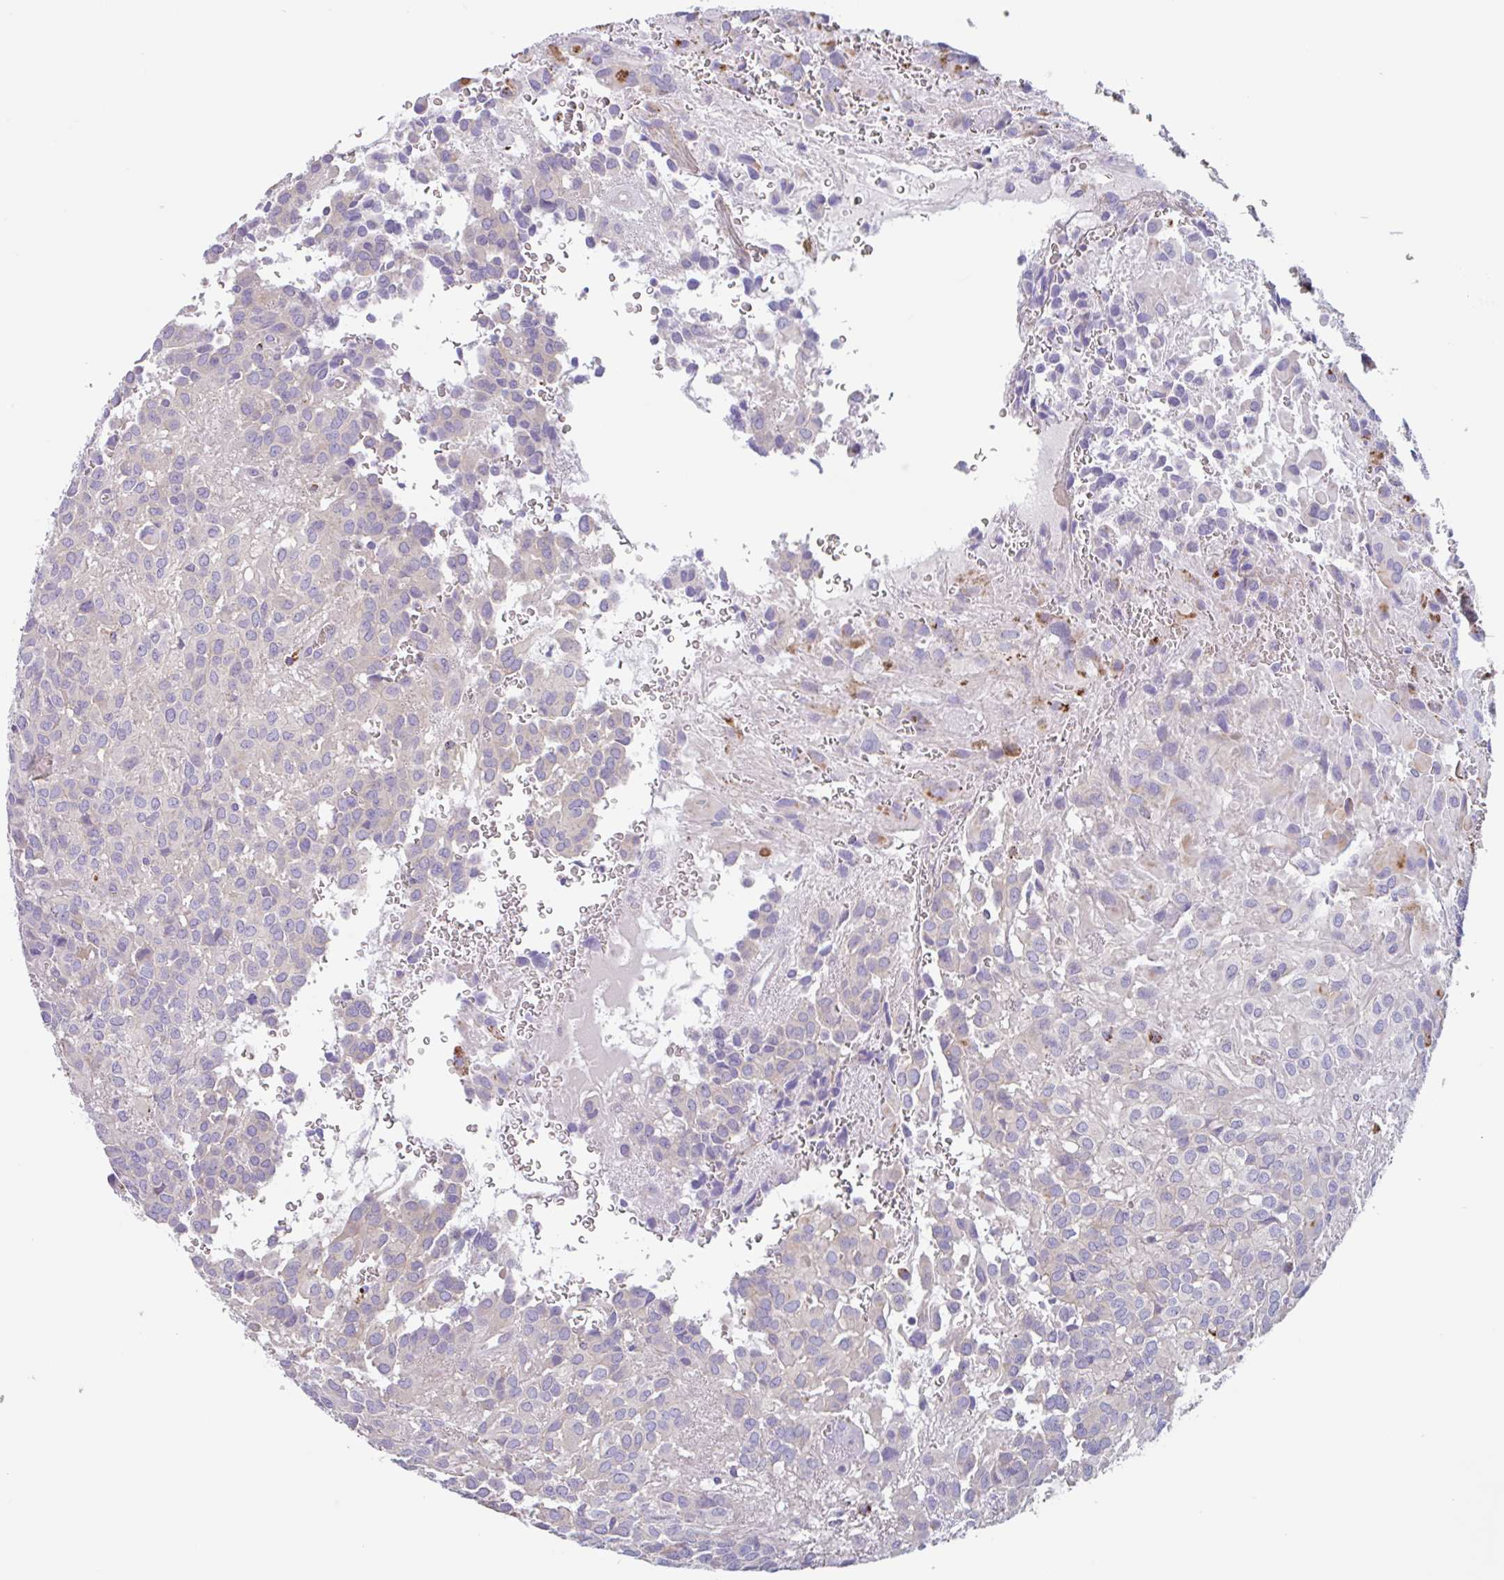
{"staining": {"intensity": "negative", "quantity": "none", "location": "none"}, "tissue": "glioma", "cell_type": "Tumor cells", "image_type": "cancer", "snomed": [{"axis": "morphology", "description": "Glioma, malignant, Low grade"}, {"axis": "topography", "description": "Brain"}], "caption": "Immunohistochemical staining of low-grade glioma (malignant) shows no significant positivity in tumor cells.", "gene": "LENG9", "patient": {"sex": "male", "age": 56}}